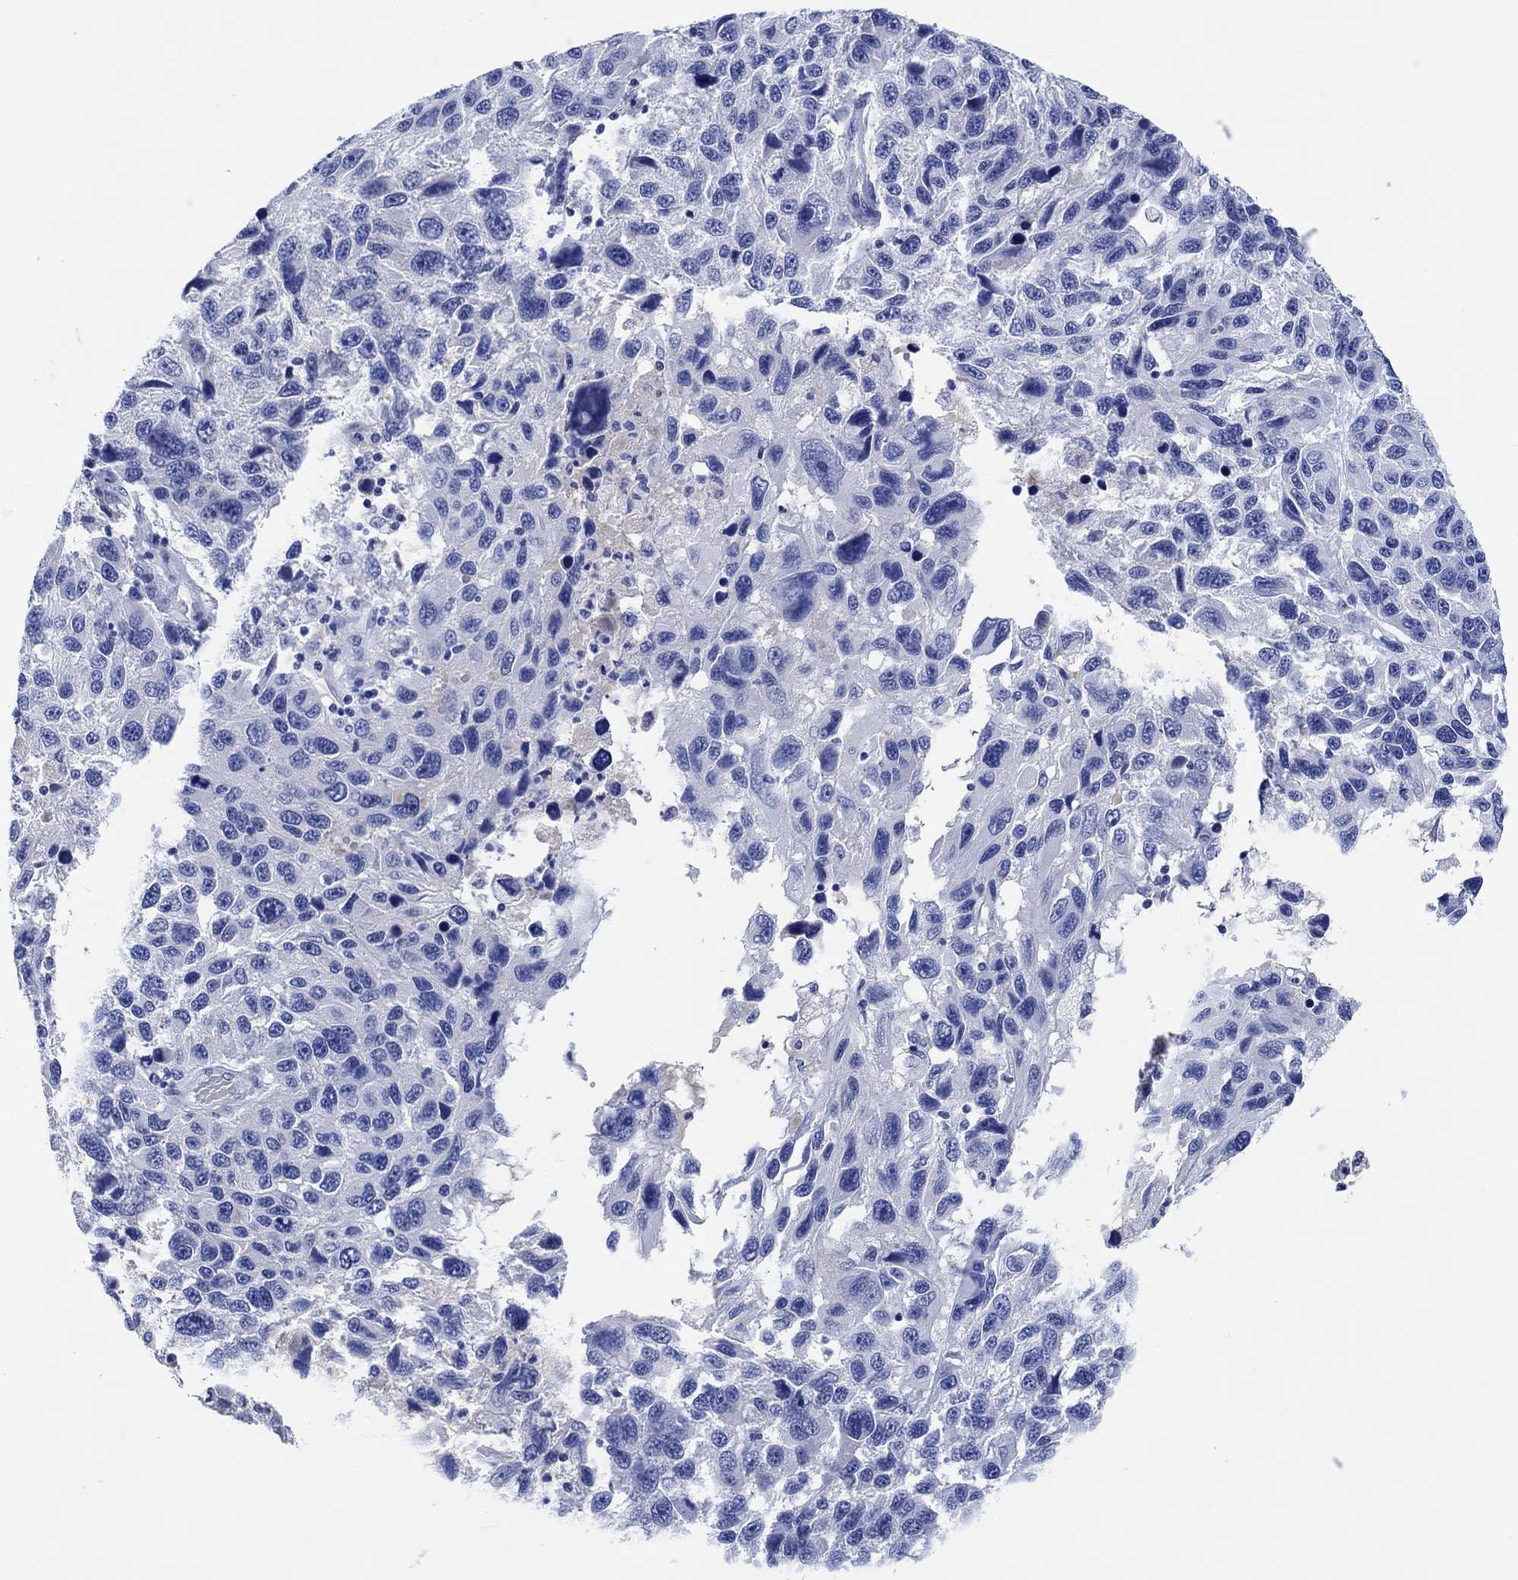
{"staining": {"intensity": "negative", "quantity": "none", "location": "none"}, "tissue": "melanoma", "cell_type": "Tumor cells", "image_type": "cancer", "snomed": [{"axis": "morphology", "description": "Malignant melanoma, NOS"}, {"axis": "topography", "description": "Skin"}], "caption": "Protein analysis of melanoma exhibits no significant staining in tumor cells.", "gene": "CPNE6", "patient": {"sex": "male", "age": 53}}